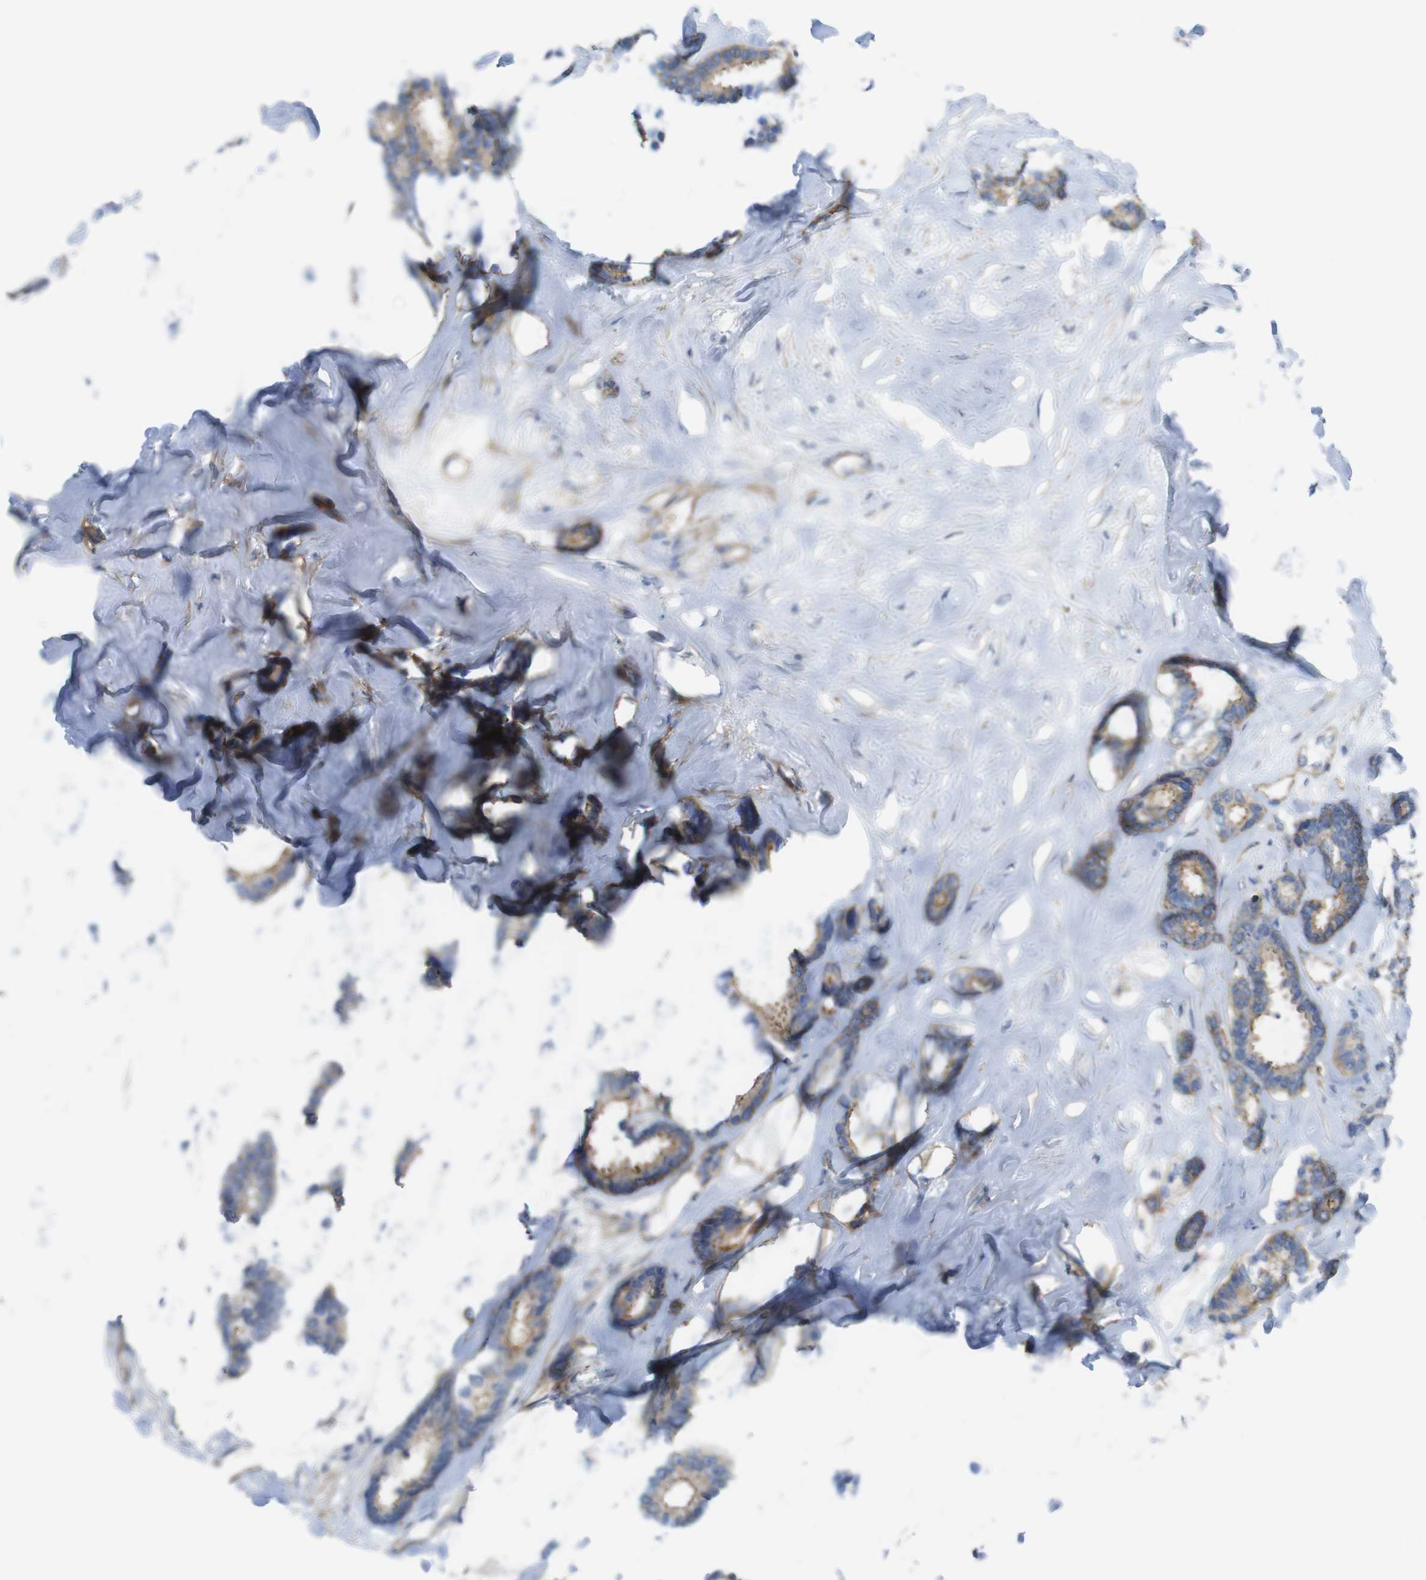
{"staining": {"intensity": "moderate", "quantity": "25%-75%", "location": "cytoplasmic/membranous"}, "tissue": "breast cancer", "cell_type": "Tumor cells", "image_type": "cancer", "snomed": [{"axis": "morphology", "description": "Duct carcinoma"}, {"axis": "topography", "description": "Breast"}], "caption": "Protein staining by IHC reveals moderate cytoplasmic/membranous expression in about 25%-75% of tumor cells in breast infiltrating ductal carcinoma. (brown staining indicates protein expression, while blue staining denotes nuclei).", "gene": "PREX2", "patient": {"sex": "female", "age": 87}}